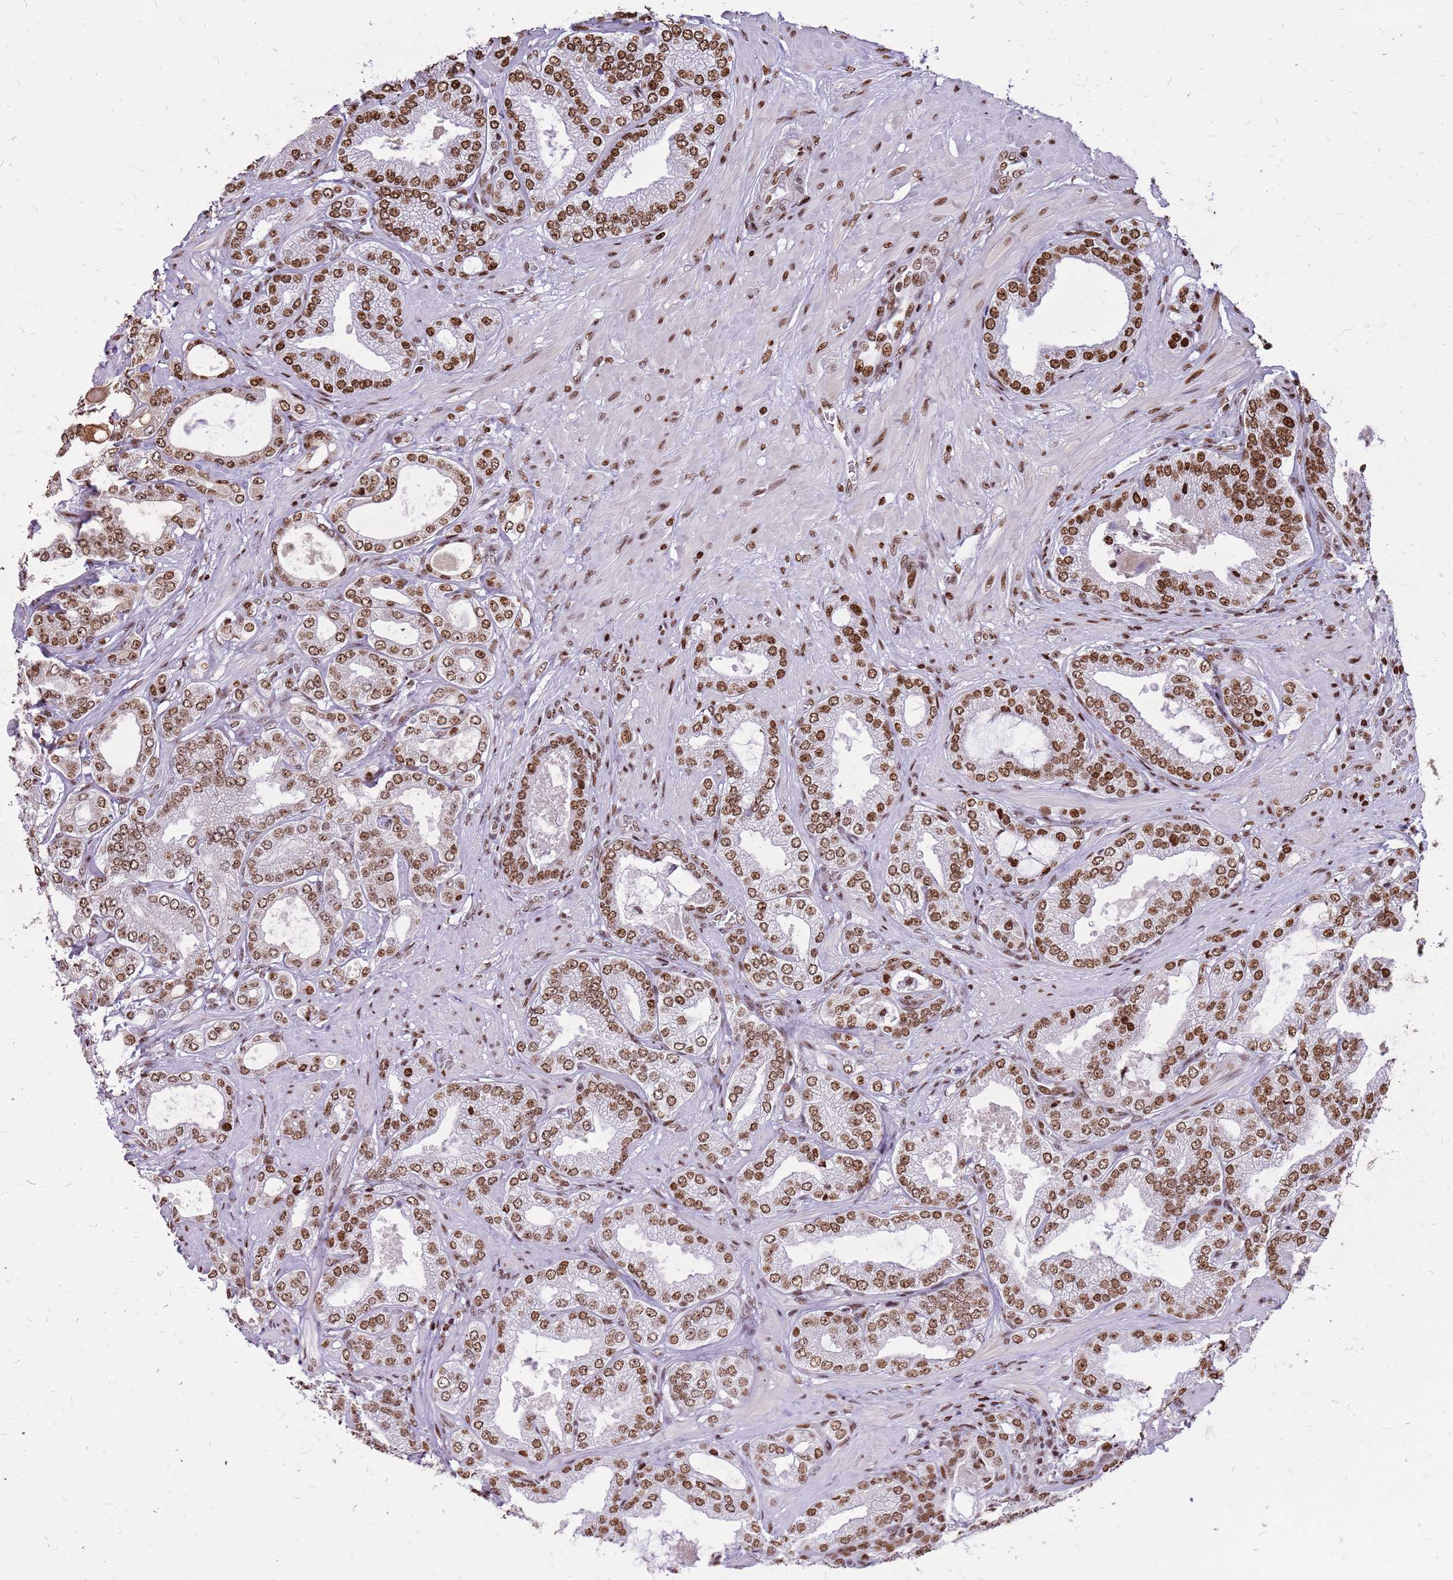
{"staining": {"intensity": "moderate", "quantity": ">75%", "location": "nuclear"}, "tissue": "prostate cancer", "cell_type": "Tumor cells", "image_type": "cancer", "snomed": [{"axis": "morphology", "description": "Adenocarcinoma, Low grade"}, {"axis": "topography", "description": "Prostate"}], "caption": "There is medium levels of moderate nuclear positivity in tumor cells of adenocarcinoma (low-grade) (prostate), as demonstrated by immunohistochemical staining (brown color).", "gene": "WASHC4", "patient": {"sex": "male", "age": 63}}